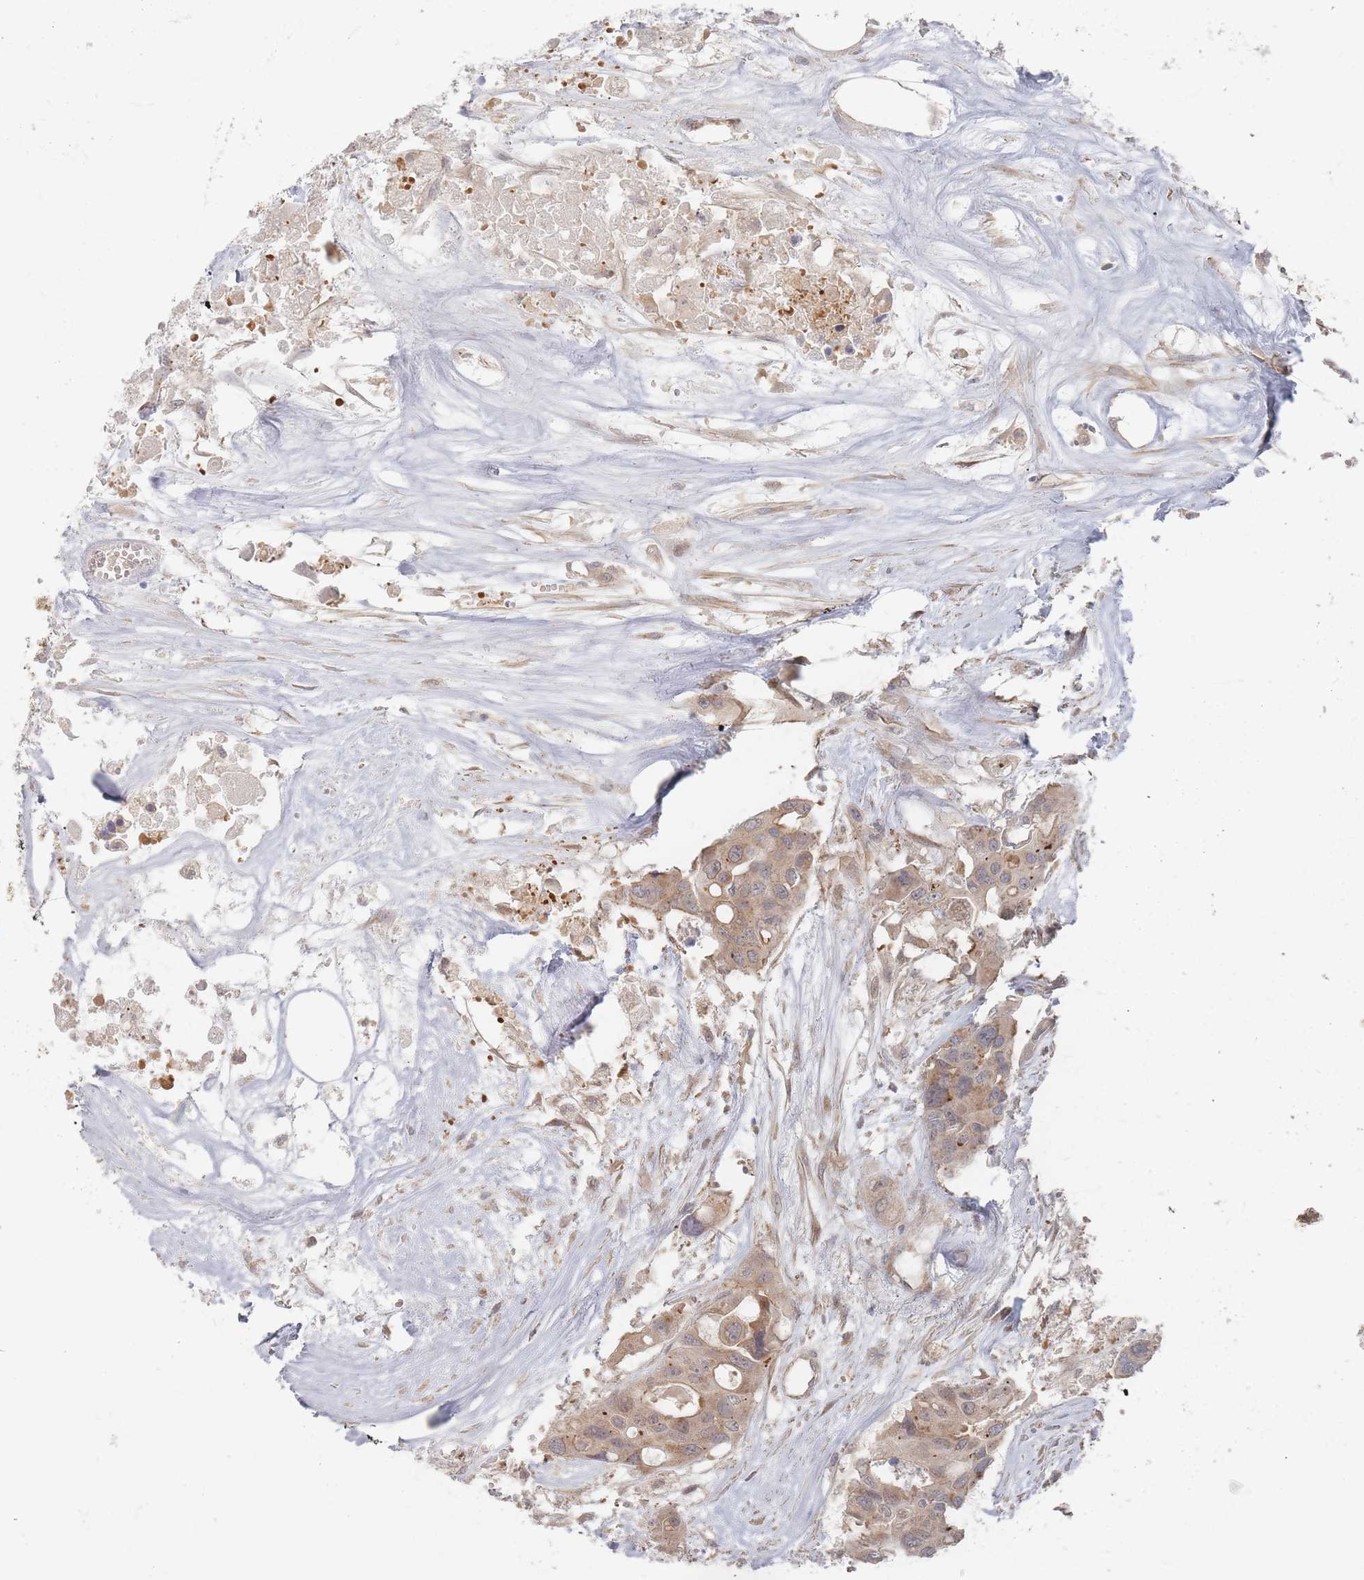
{"staining": {"intensity": "weak", "quantity": ">75%", "location": "cytoplasmic/membranous"}, "tissue": "colorectal cancer", "cell_type": "Tumor cells", "image_type": "cancer", "snomed": [{"axis": "morphology", "description": "Adenocarcinoma, NOS"}, {"axis": "topography", "description": "Colon"}], "caption": "This photomicrograph shows immunohistochemistry staining of colorectal cancer (adenocarcinoma), with low weak cytoplasmic/membranous staining in approximately >75% of tumor cells.", "gene": "GLE1", "patient": {"sex": "male", "age": 77}}